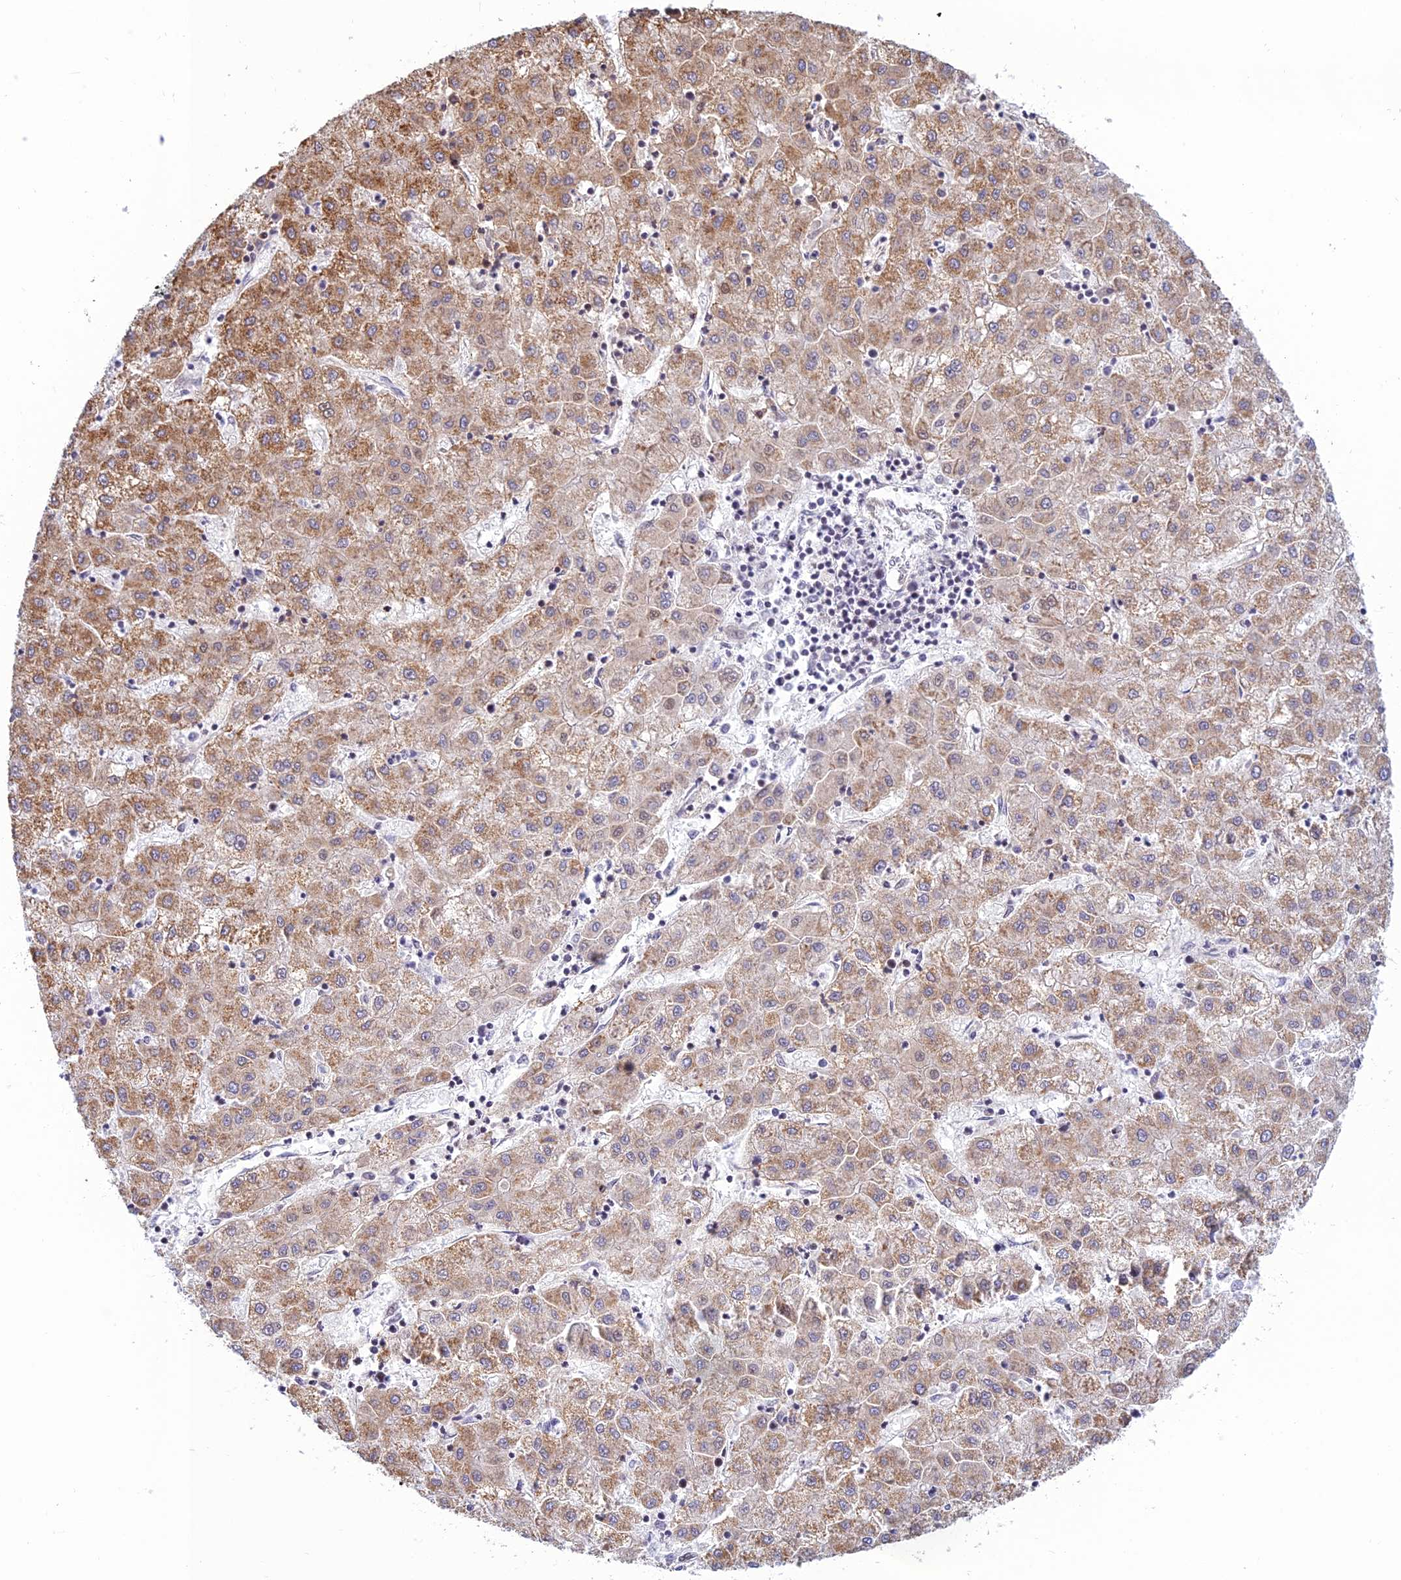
{"staining": {"intensity": "moderate", "quantity": ">75%", "location": "cytoplasmic/membranous"}, "tissue": "liver cancer", "cell_type": "Tumor cells", "image_type": "cancer", "snomed": [{"axis": "morphology", "description": "Carcinoma, Hepatocellular, NOS"}, {"axis": "topography", "description": "Liver"}], "caption": "Immunohistochemistry (IHC) micrograph of hepatocellular carcinoma (liver) stained for a protein (brown), which displays medium levels of moderate cytoplasmic/membranous positivity in about >75% of tumor cells.", "gene": "HOOK2", "patient": {"sex": "male", "age": 72}}